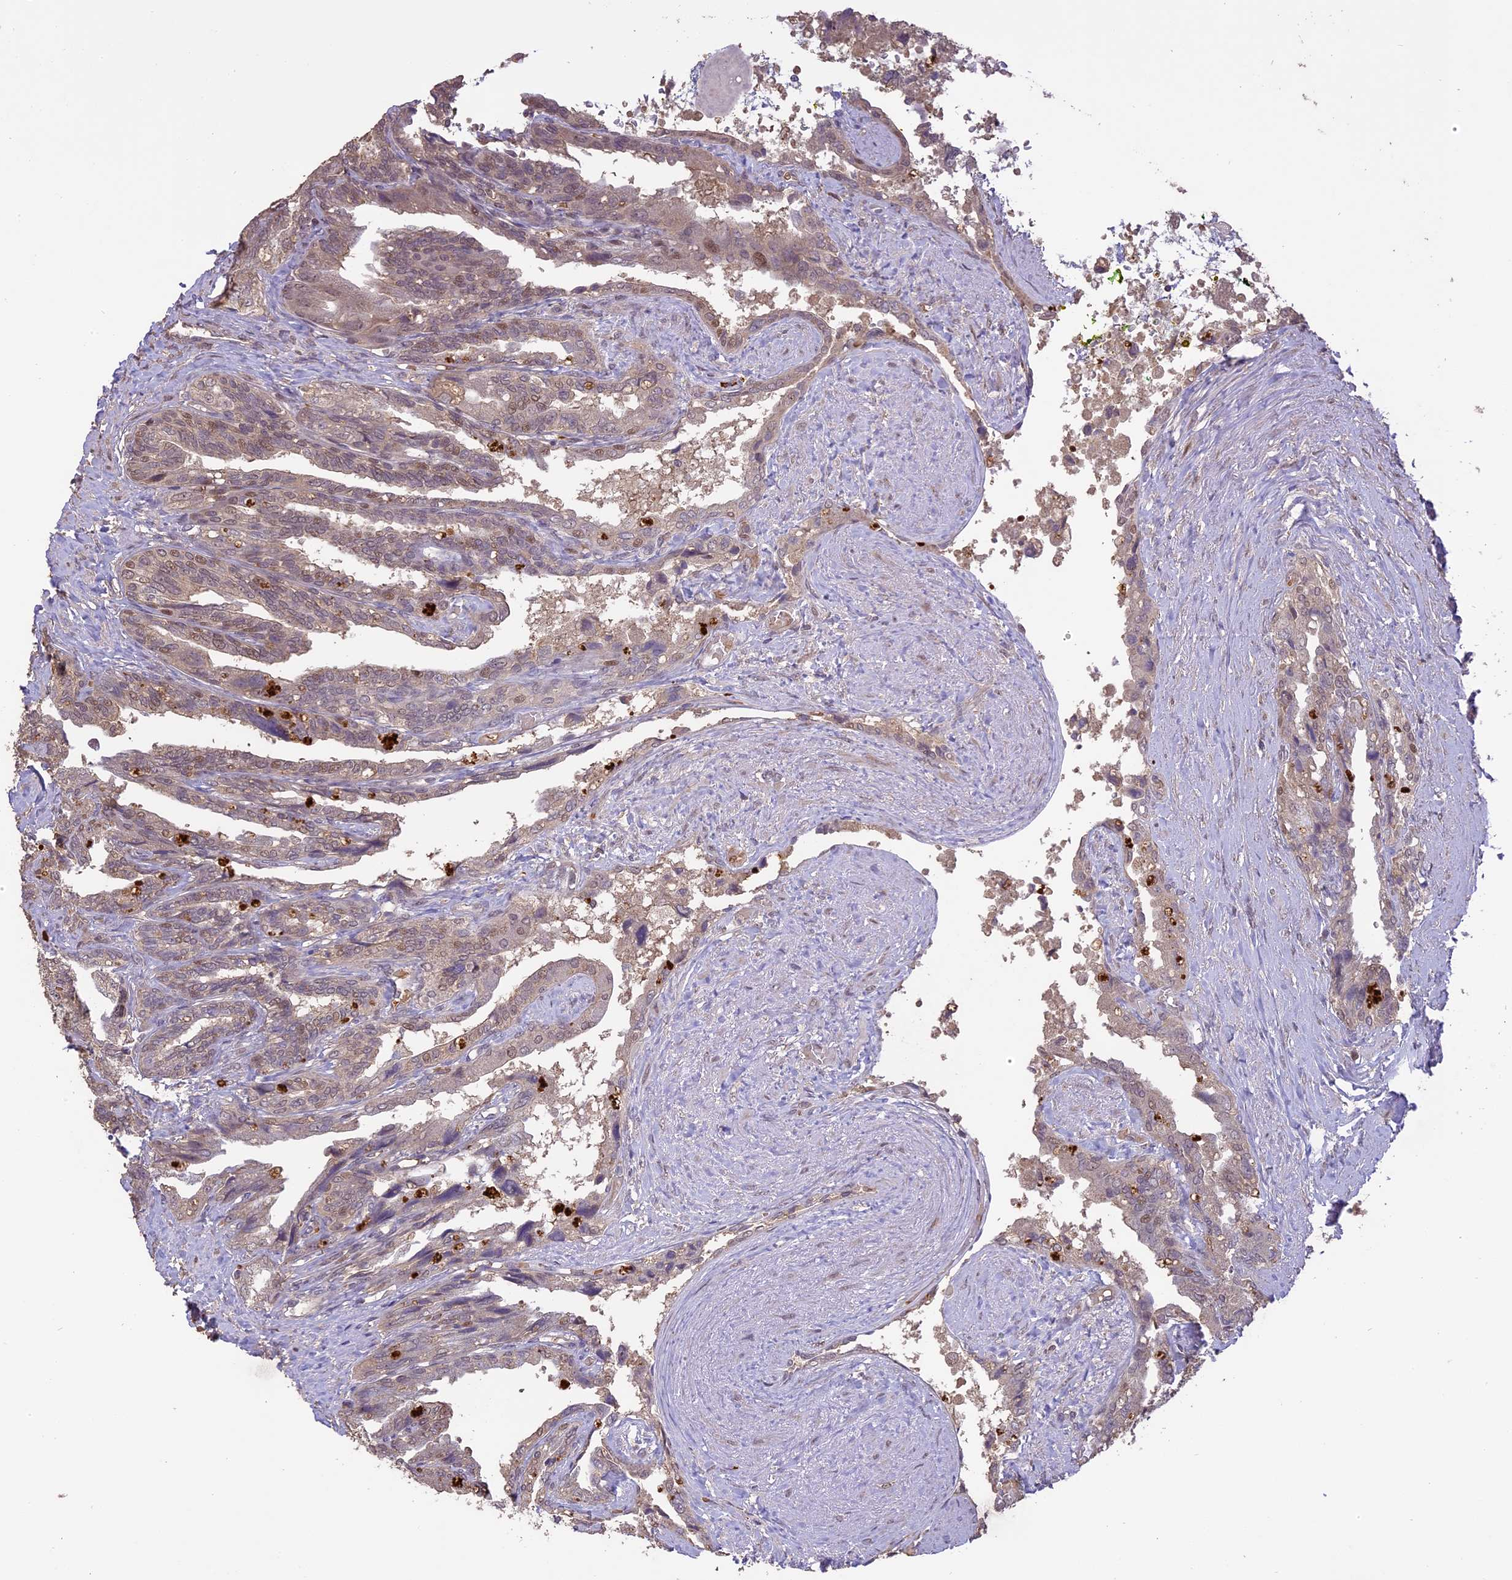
{"staining": {"intensity": "weak", "quantity": "25%-75%", "location": "cytoplasmic/membranous,nuclear"}, "tissue": "seminal vesicle", "cell_type": "Glandular cells", "image_type": "normal", "snomed": [{"axis": "morphology", "description": "Normal tissue, NOS"}, {"axis": "topography", "description": "Seminal veicle"}, {"axis": "topography", "description": "Peripheral nerve tissue"}], "caption": "Glandular cells demonstrate low levels of weak cytoplasmic/membranous,nuclear staining in approximately 25%-75% of cells in unremarkable seminal vesicle. (Brightfield microscopy of DAB IHC at high magnification).", "gene": "TIGD7", "patient": {"sex": "male", "age": 60}}